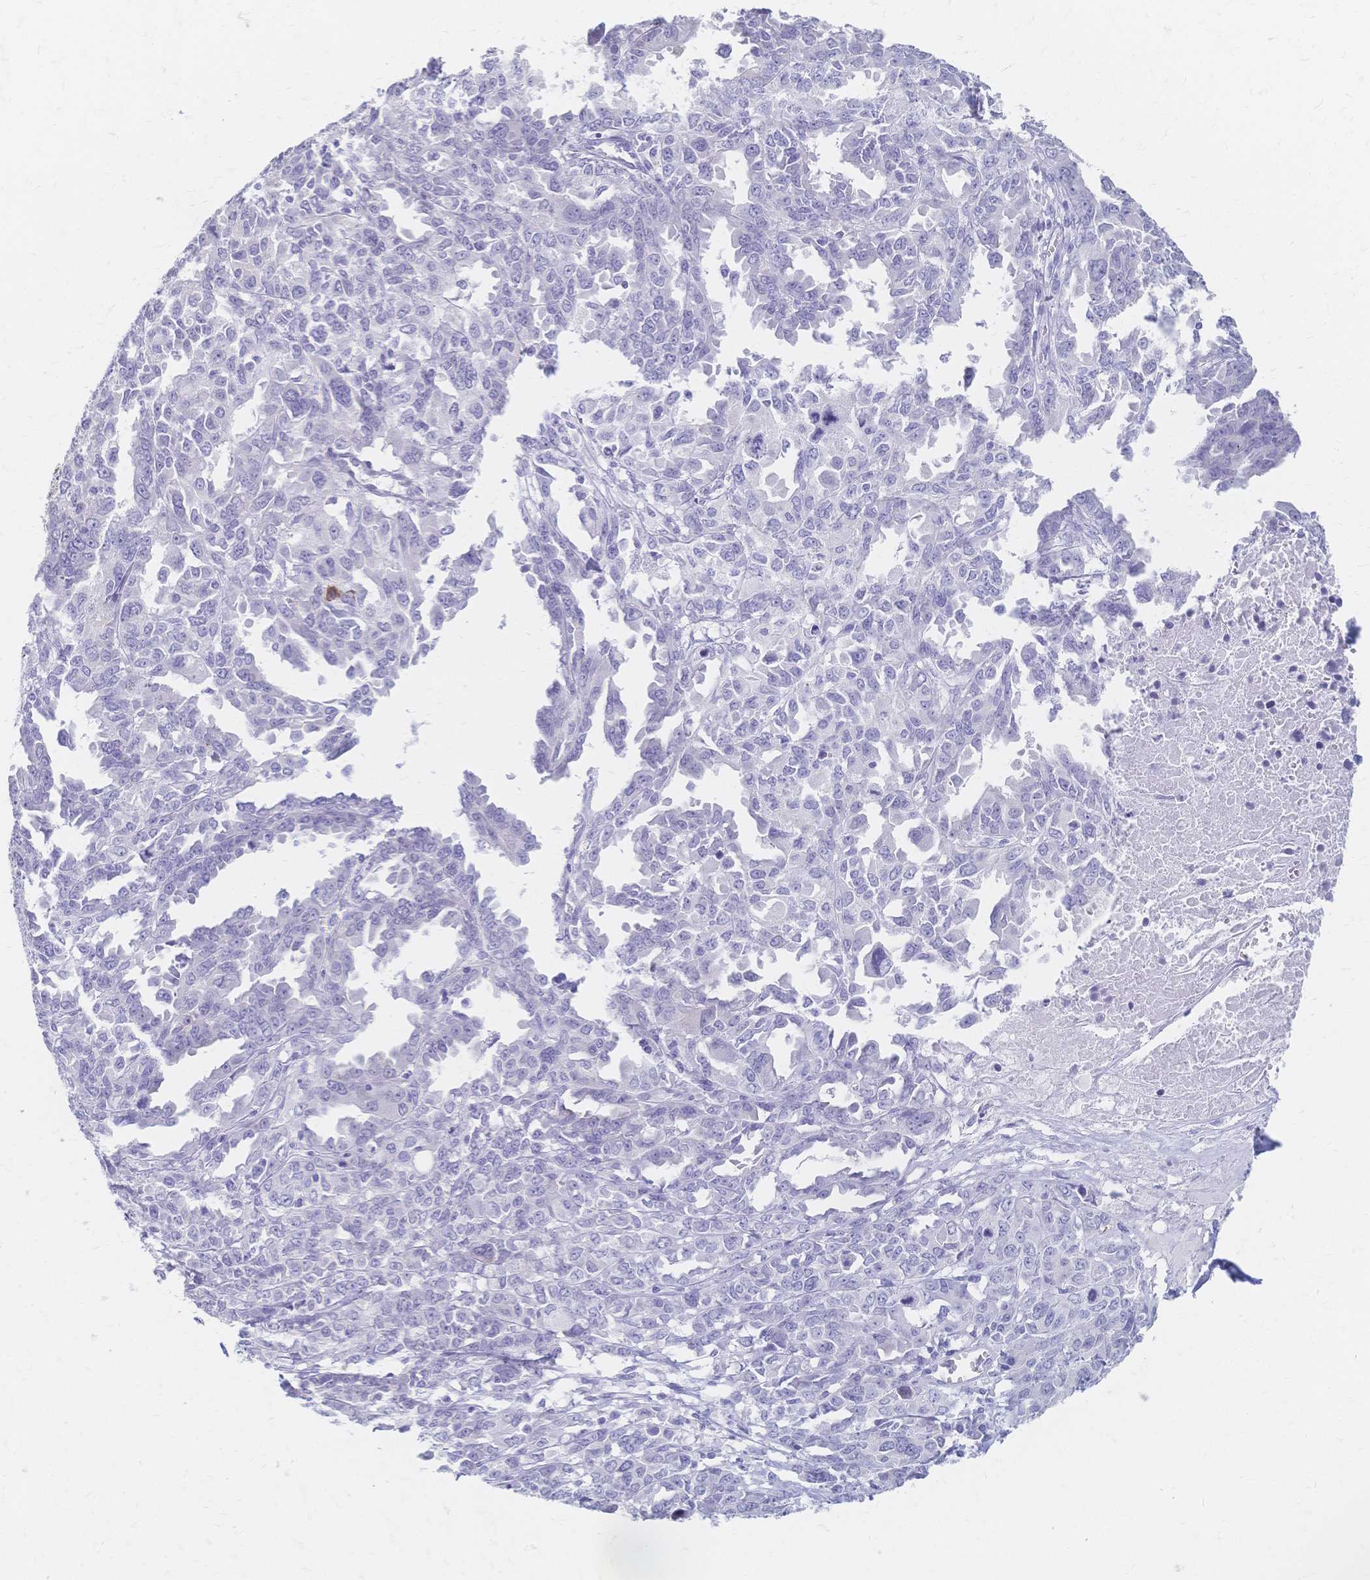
{"staining": {"intensity": "negative", "quantity": "none", "location": "none"}, "tissue": "ovarian cancer", "cell_type": "Tumor cells", "image_type": "cancer", "snomed": [{"axis": "morphology", "description": "Adenocarcinoma, NOS"}, {"axis": "morphology", "description": "Carcinoma, endometroid"}, {"axis": "topography", "description": "Ovary"}], "caption": "This is an IHC image of ovarian adenocarcinoma. There is no staining in tumor cells.", "gene": "CYB5A", "patient": {"sex": "female", "age": 72}}